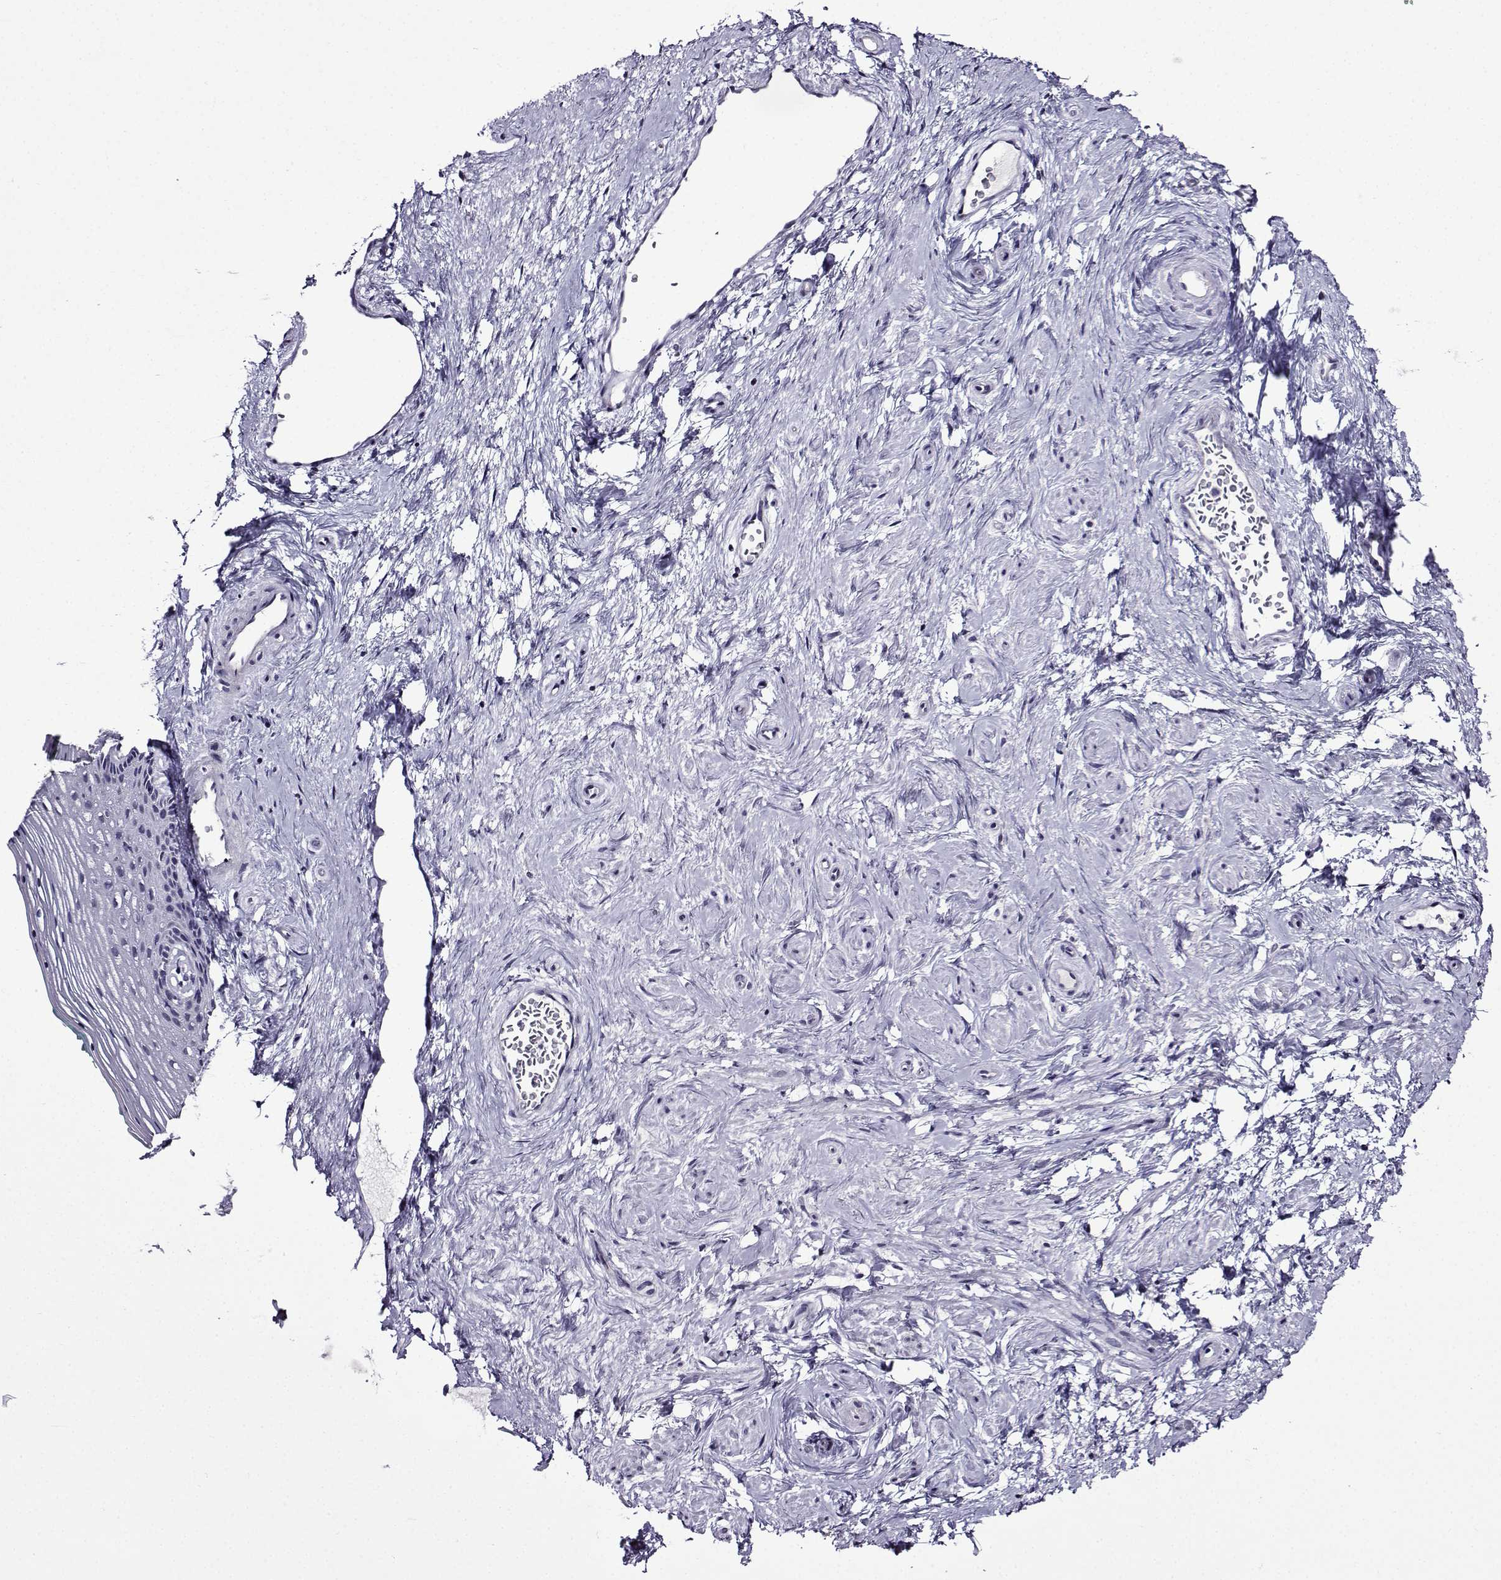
{"staining": {"intensity": "negative", "quantity": "none", "location": "none"}, "tissue": "vagina", "cell_type": "Squamous epithelial cells", "image_type": "normal", "snomed": [{"axis": "morphology", "description": "Normal tissue, NOS"}, {"axis": "topography", "description": "Vagina"}], "caption": "This is an IHC histopathology image of unremarkable vagina. There is no staining in squamous epithelial cells.", "gene": "TMEM266", "patient": {"sex": "female", "age": 45}}